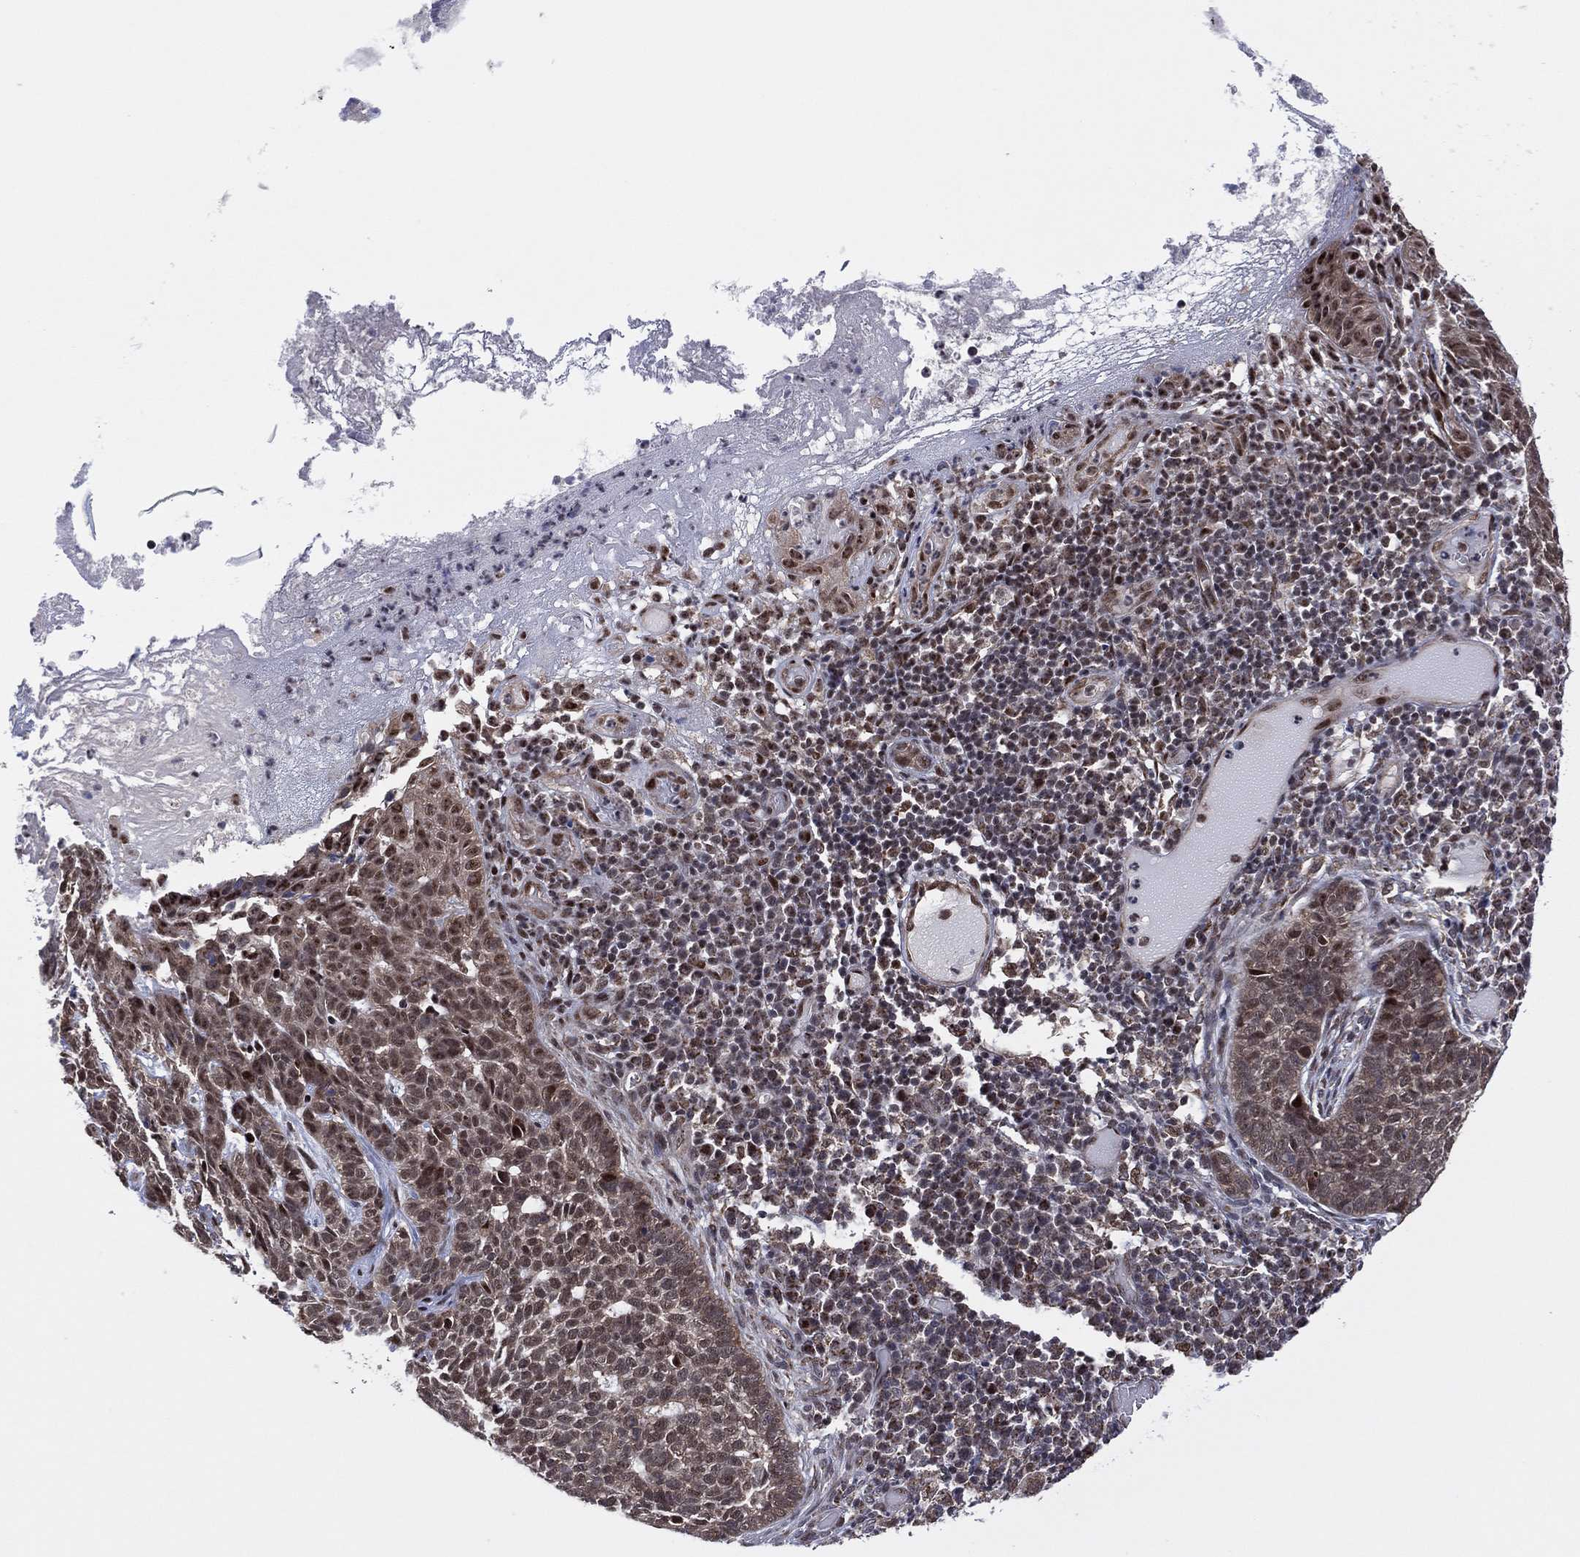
{"staining": {"intensity": "weak", "quantity": "25%-75%", "location": "cytoplasmic/membranous"}, "tissue": "skin cancer", "cell_type": "Tumor cells", "image_type": "cancer", "snomed": [{"axis": "morphology", "description": "Basal cell carcinoma"}, {"axis": "topography", "description": "Skin"}], "caption": "Approximately 25%-75% of tumor cells in human skin basal cell carcinoma display weak cytoplasmic/membranous protein expression as visualized by brown immunohistochemical staining.", "gene": "PIDD1", "patient": {"sex": "female", "age": 69}}